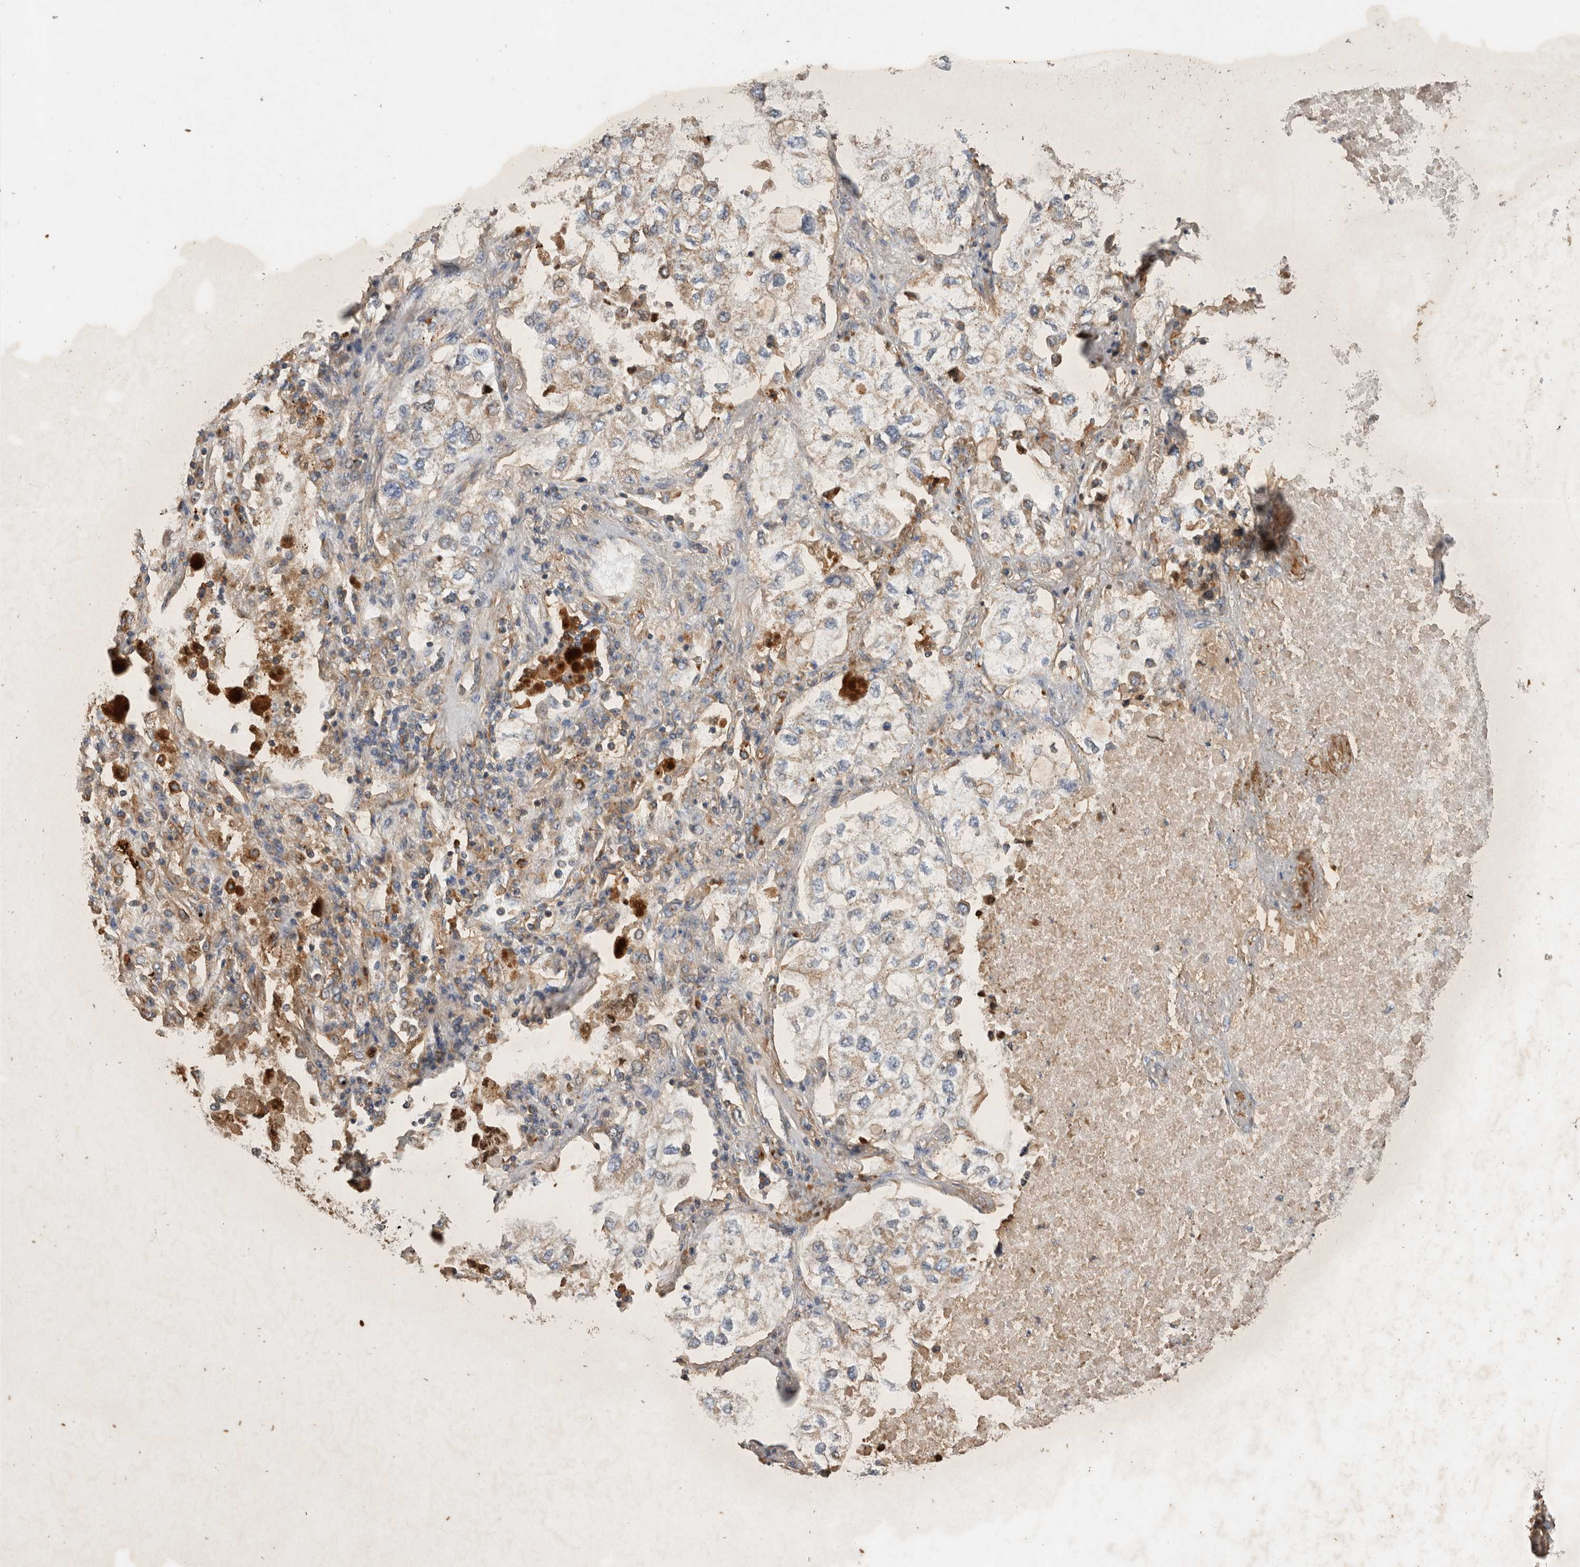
{"staining": {"intensity": "weak", "quantity": "<25%", "location": "cytoplasmic/membranous"}, "tissue": "lung cancer", "cell_type": "Tumor cells", "image_type": "cancer", "snomed": [{"axis": "morphology", "description": "Adenocarcinoma, NOS"}, {"axis": "topography", "description": "Lung"}], "caption": "A high-resolution photomicrograph shows IHC staining of lung adenocarcinoma, which demonstrates no significant positivity in tumor cells.", "gene": "SERAC1", "patient": {"sex": "male", "age": 63}}